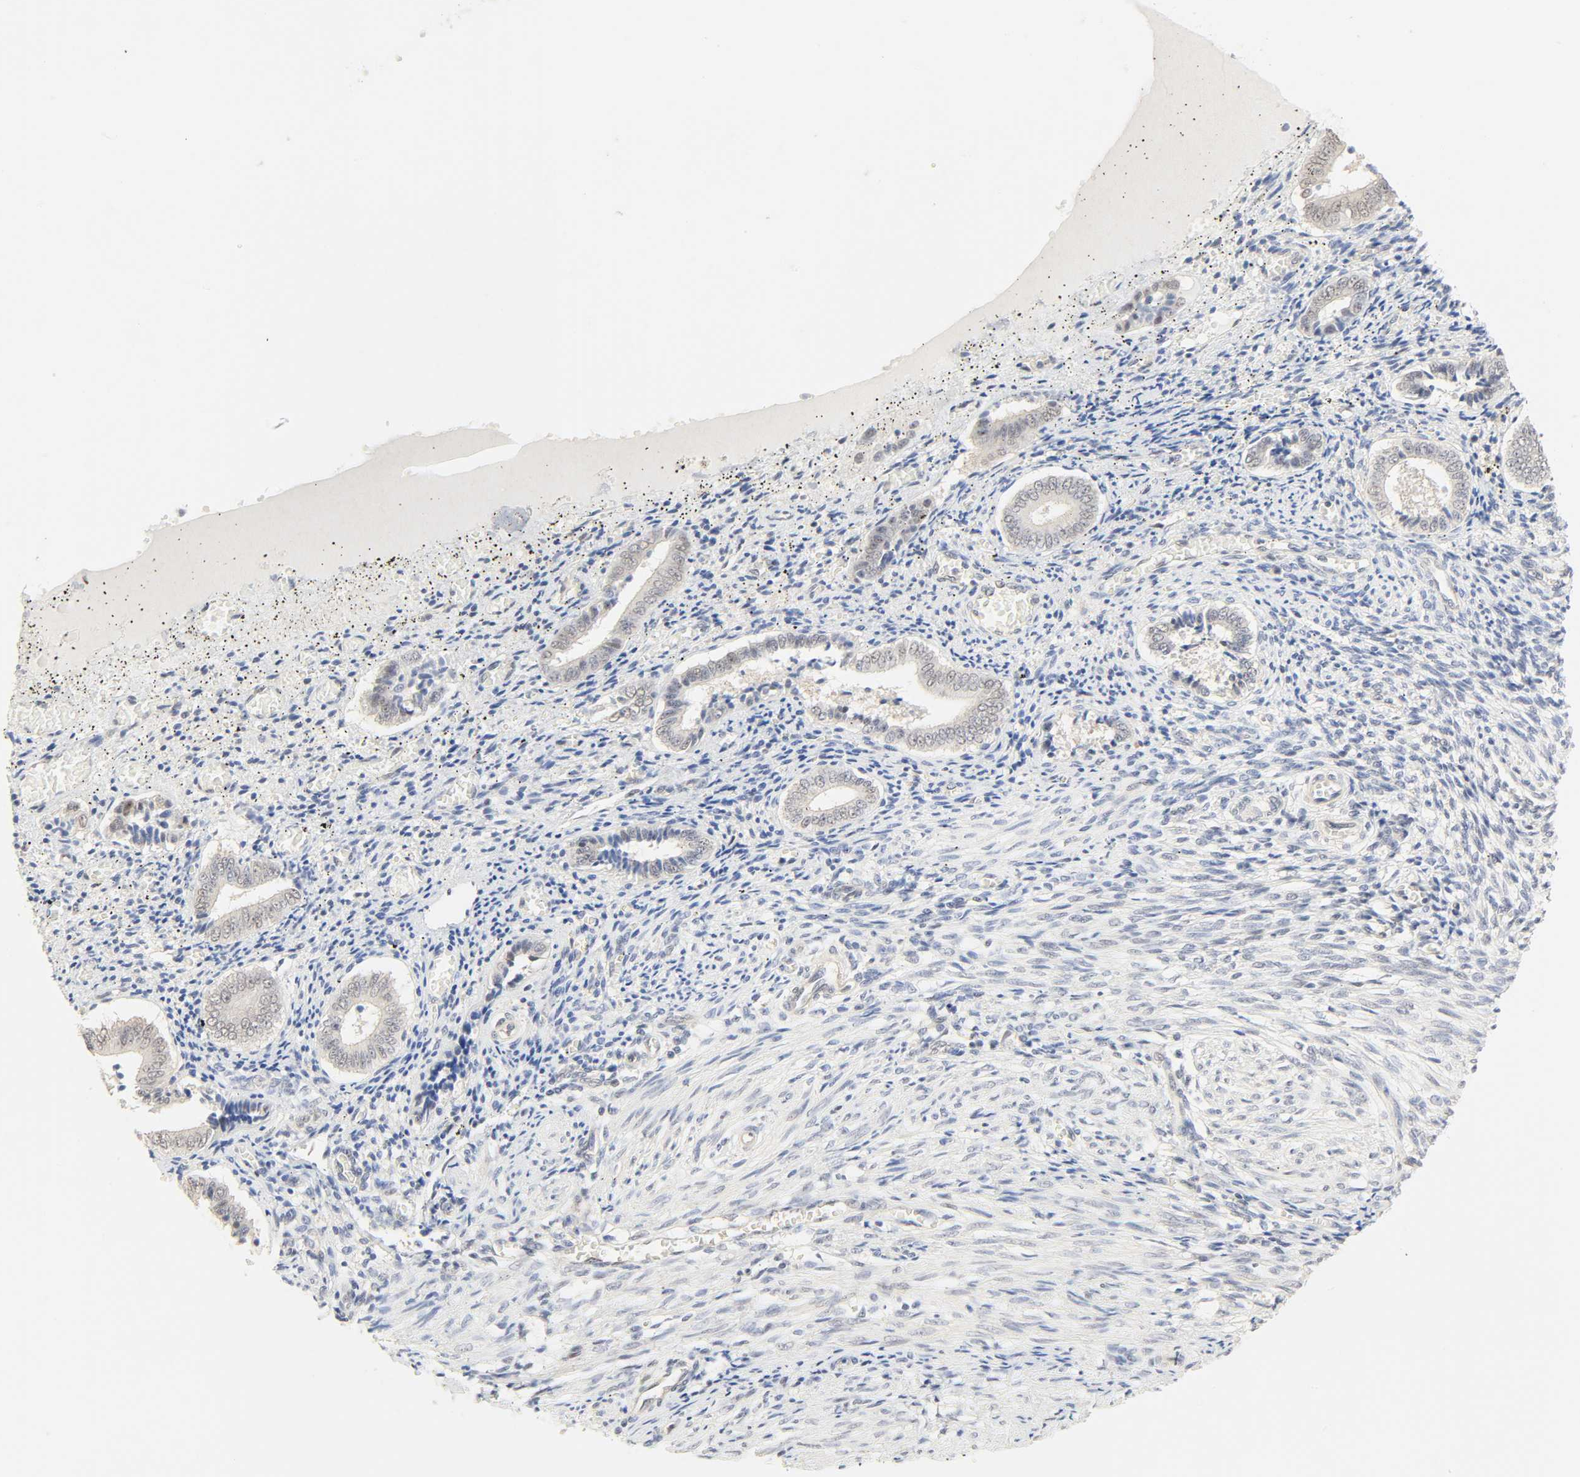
{"staining": {"intensity": "weak", "quantity": "<25%", "location": "cytoplasmic/membranous"}, "tissue": "endometrium", "cell_type": "Cells in endometrial stroma", "image_type": "normal", "snomed": [{"axis": "morphology", "description": "Normal tissue, NOS"}, {"axis": "topography", "description": "Endometrium"}], "caption": "This is a image of immunohistochemistry (IHC) staining of normal endometrium, which shows no staining in cells in endometrial stroma.", "gene": "ACSS2", "patient": {"sex": "female", "age": 42}}